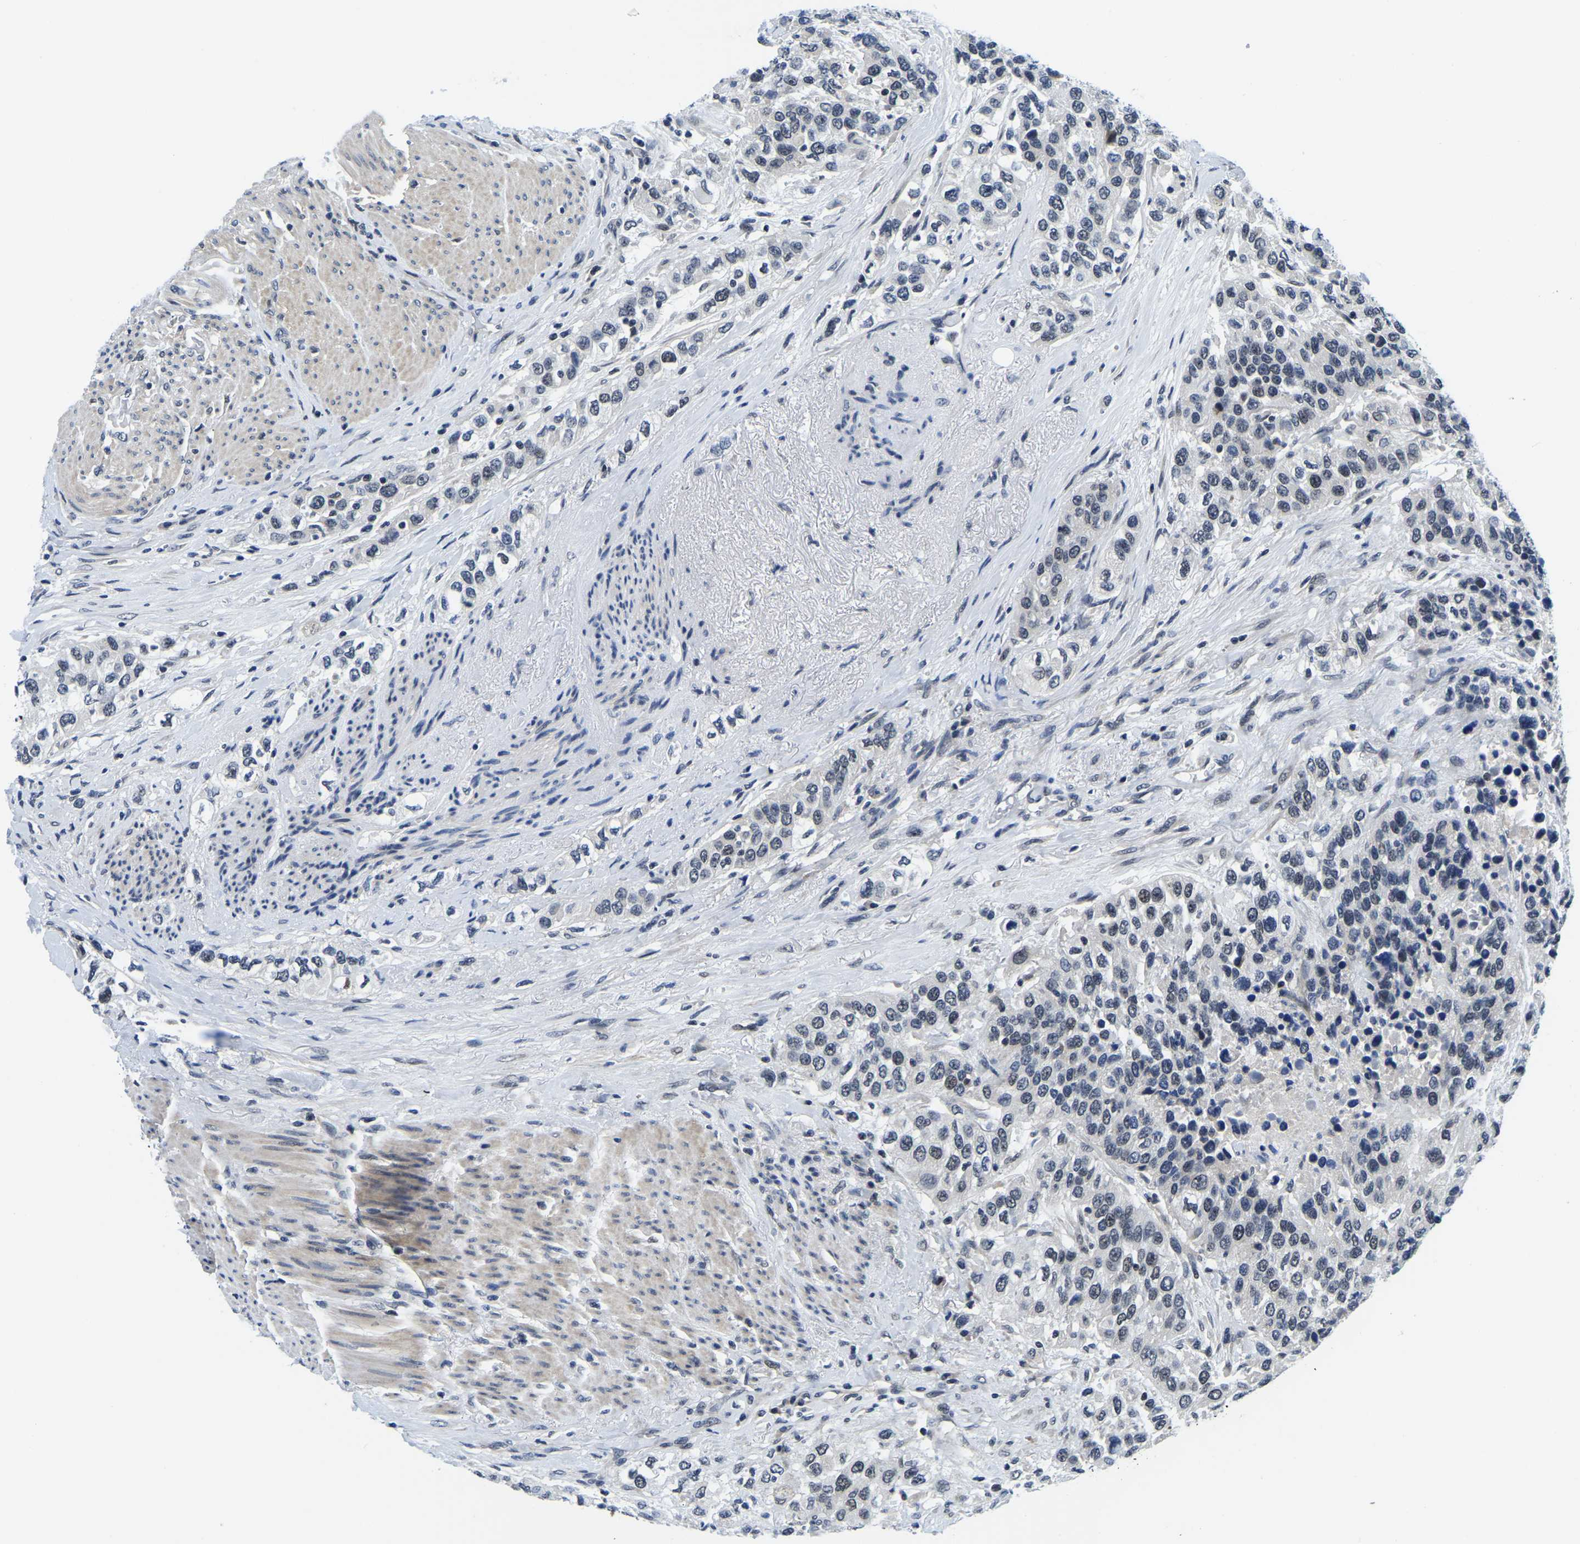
{"staining": {"intensity": "negative", "quantity": "none", "location": "none"}, "tissue": "urothelial cancer", "cell_type": "Tumor cells", "image_type": "cancer", "snomed": [{"axis": "morphology", "description": "Urothelial carcinoma, High grade"}, {"axis": "topography", "description": "Urinary bladder"}], "caption": "Urothelial cancer was stained to show a protein in brown. There is no significant staining in tumor cells.", "gene": "POLDIP3", "patient": {"sex": "female", "age": 80}}